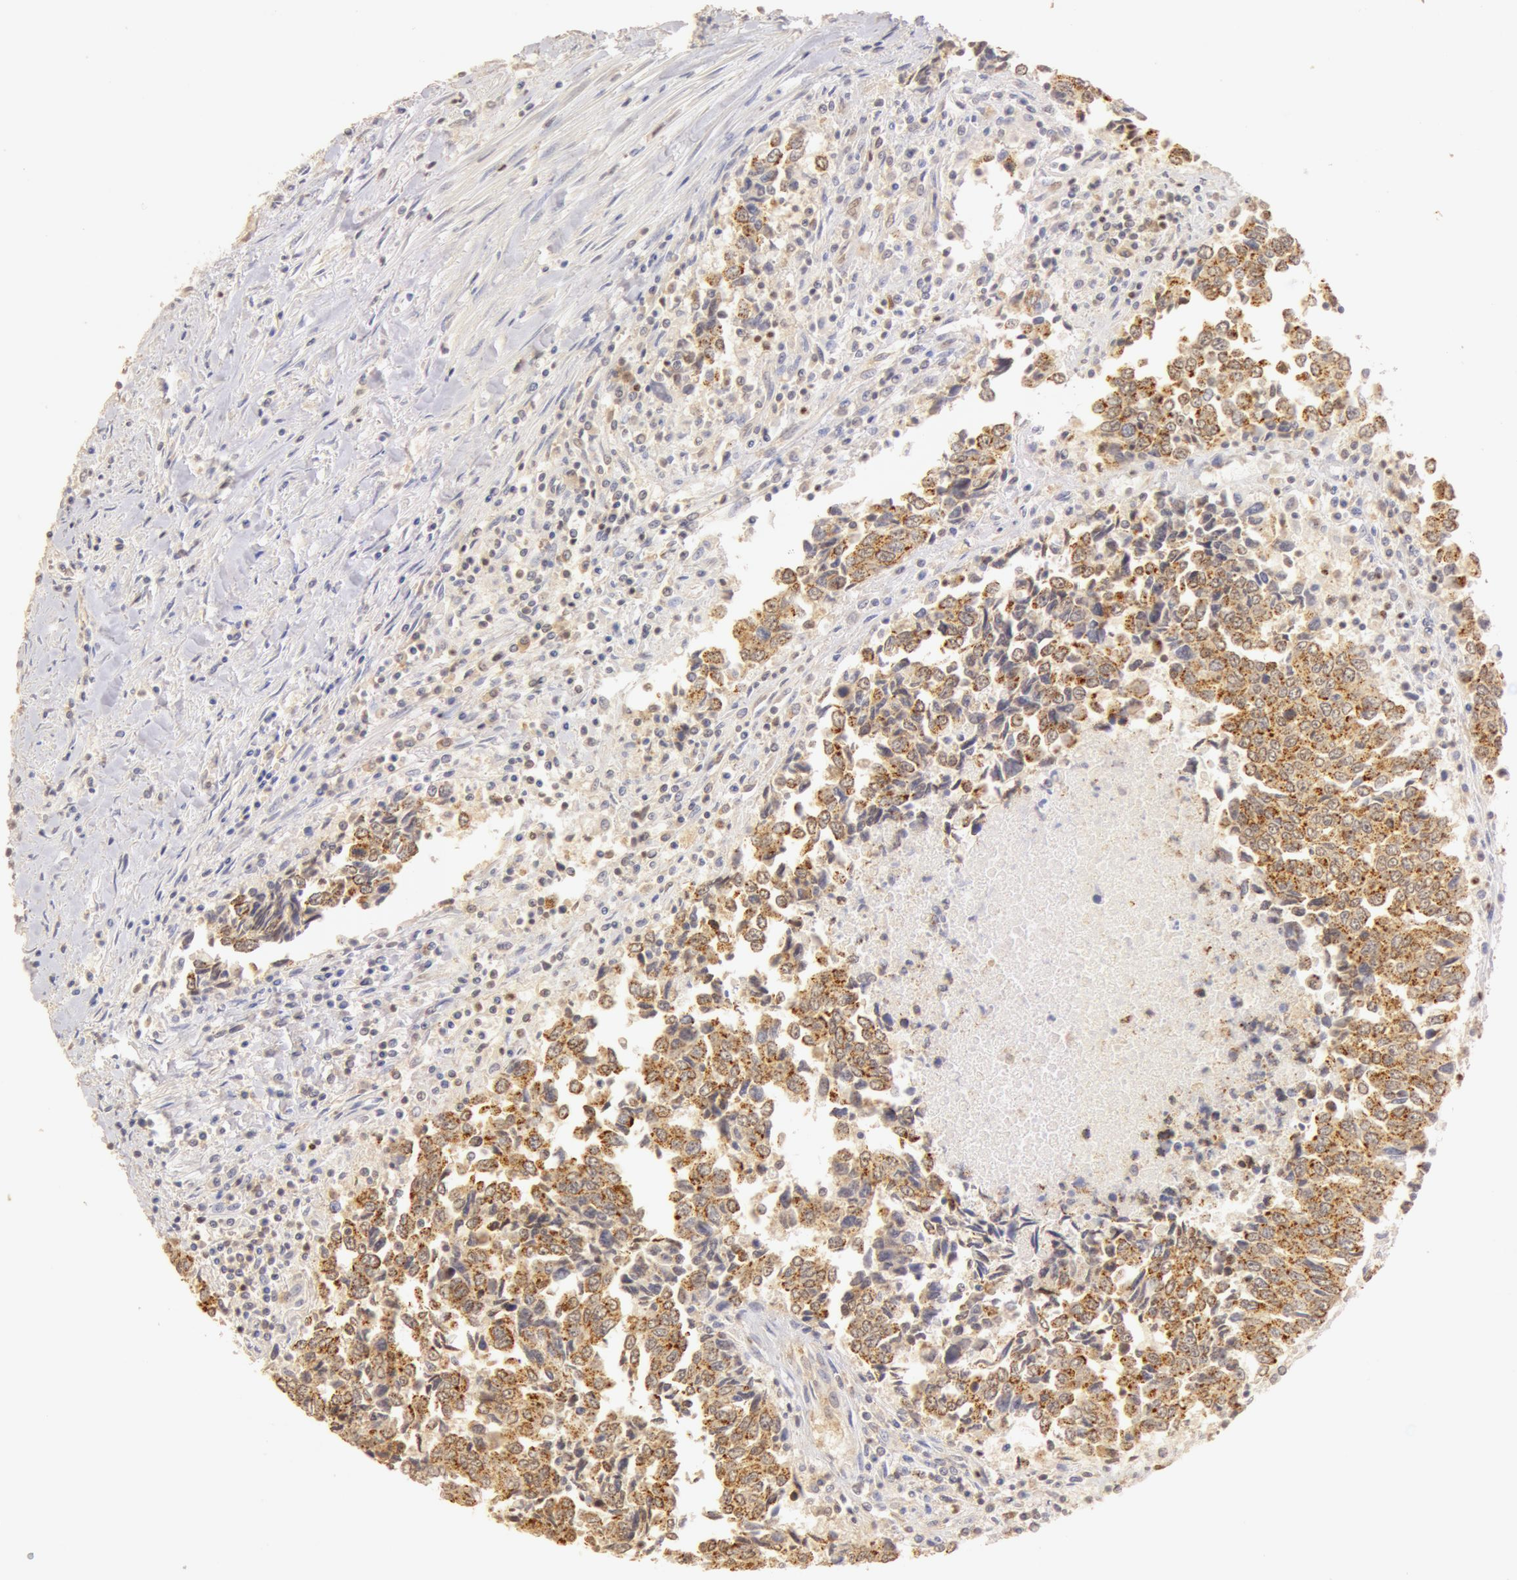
{"staining": {"intensity": "moderate", "quantity": ">75%", "location": "cytoplasmic/membranous,nuclear"}, "tissue": "urothelial cancer", "cell_type": "Tumor cells", "image_type": "cancer", "snomed": [{"axis": "morphology", "description": "Urothelial carcinoma, High grade"}, {"axis": "topography", "description": "Urinary bladder"}], "caption": "High-magnification brightfield microscopy of urothelial cancer stained with DAB (brown) and counterstained with hematoxylin (blue). tumor cells exhibit moderate cytoplasmic/membranous and nuclear expression is appreciated in about>75% of cells. The protein of interest is stained brown, and the nuclei are stained in blue (DAB (3,3'-diaminobenzidine) IHC with brightfield microscopy, high magnification).", "gene": "SNRNP70", "patient": {"sex": "male", "age": 86}}